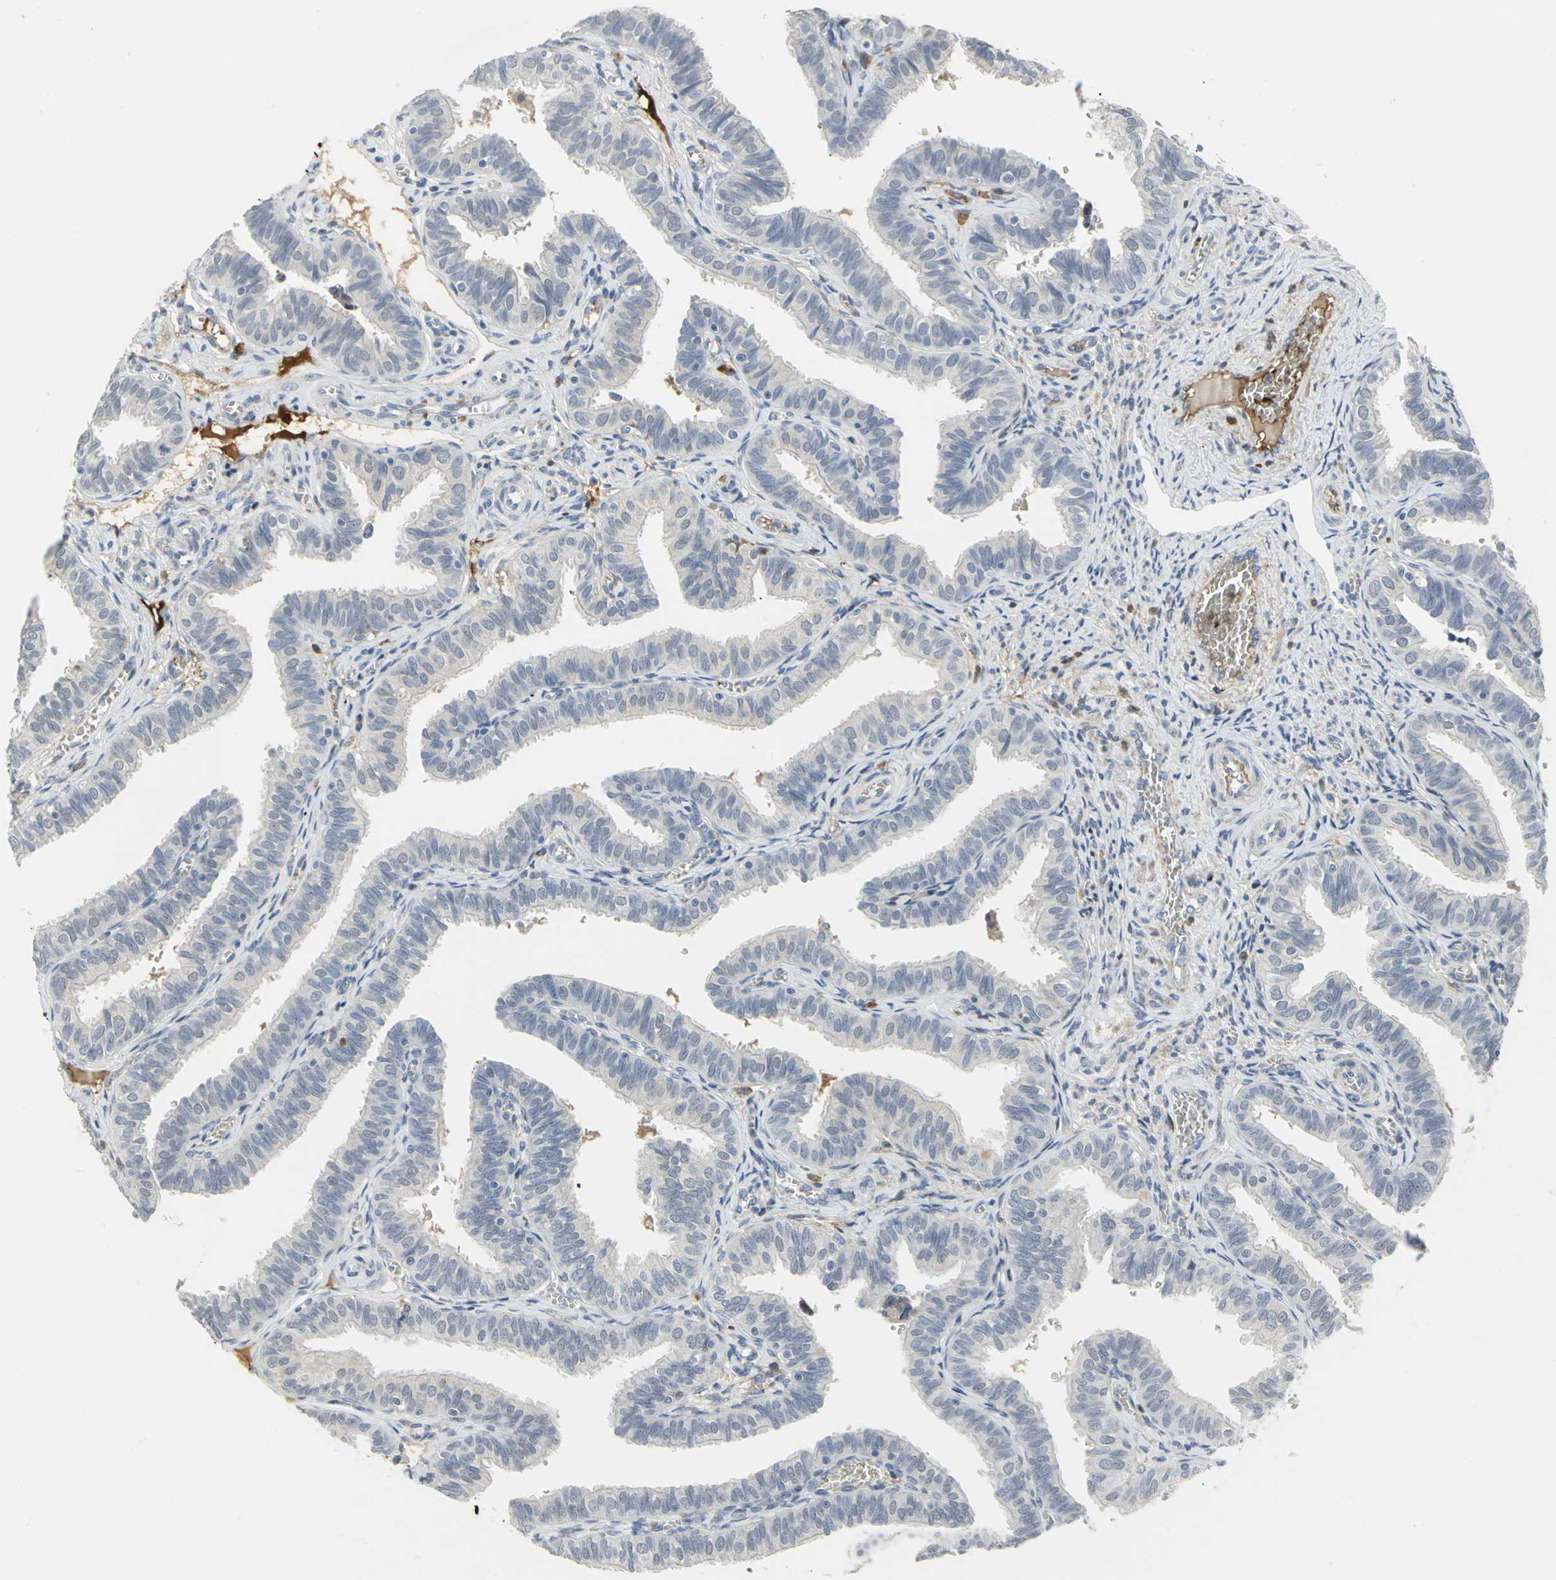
{"staining": {"intensity": "negative", "quantity": "none", "location": "none"}, "tissue": "fallopian tube", "cell_type": "Glandular cells", "image_type": "normal", "snomed": [{"axis": "morphology", "description": "Normal tissue, NOS"}, {"axis": "topography", "description": "Fallopian tube"}], "caption": "Immunohistochemical staining of unremarkable fallopian tube displays no significant staining in glandular cells.", "gene": "ZIC1", "patient": {"sex": "female", "age": 46}}